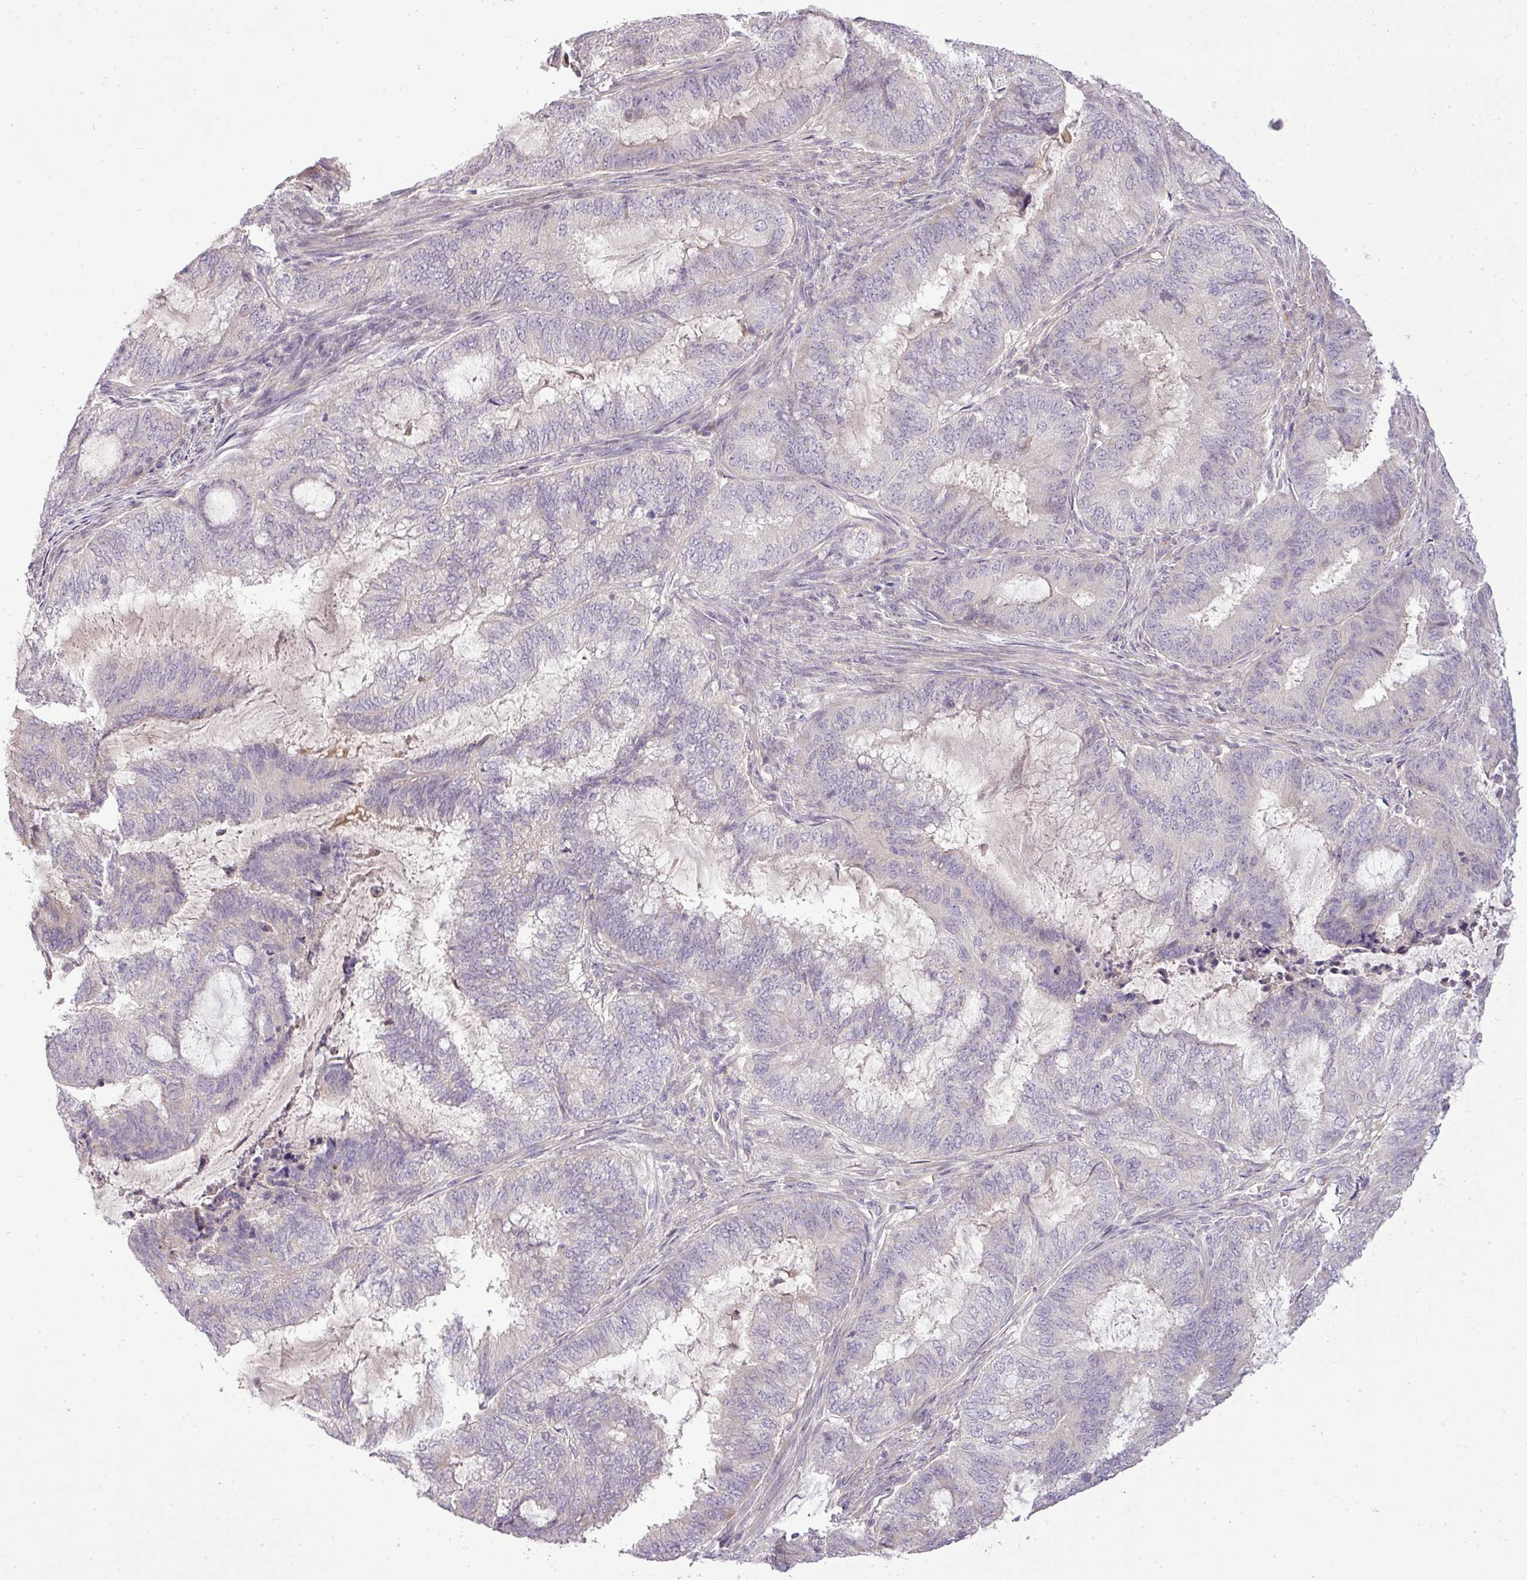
{"staining": {"intensity": "negative", "quantity": "none", "location": "none"}, "tissue": "endometrial cancer", "cell_type": "Tumor cells", "image_type": "cancer", "snomed": [{"axis": "morphology", "description": "Adenocarcinoma, NOS"}, {"axis": "topography", "description": "Endometrium"}], "caption": "Tumor cells are negative for protein expression in human endometrial cancer (adenocarcinoma).", "gene": "PDRG1", "patient": {"sex": "female", "age": 51}}